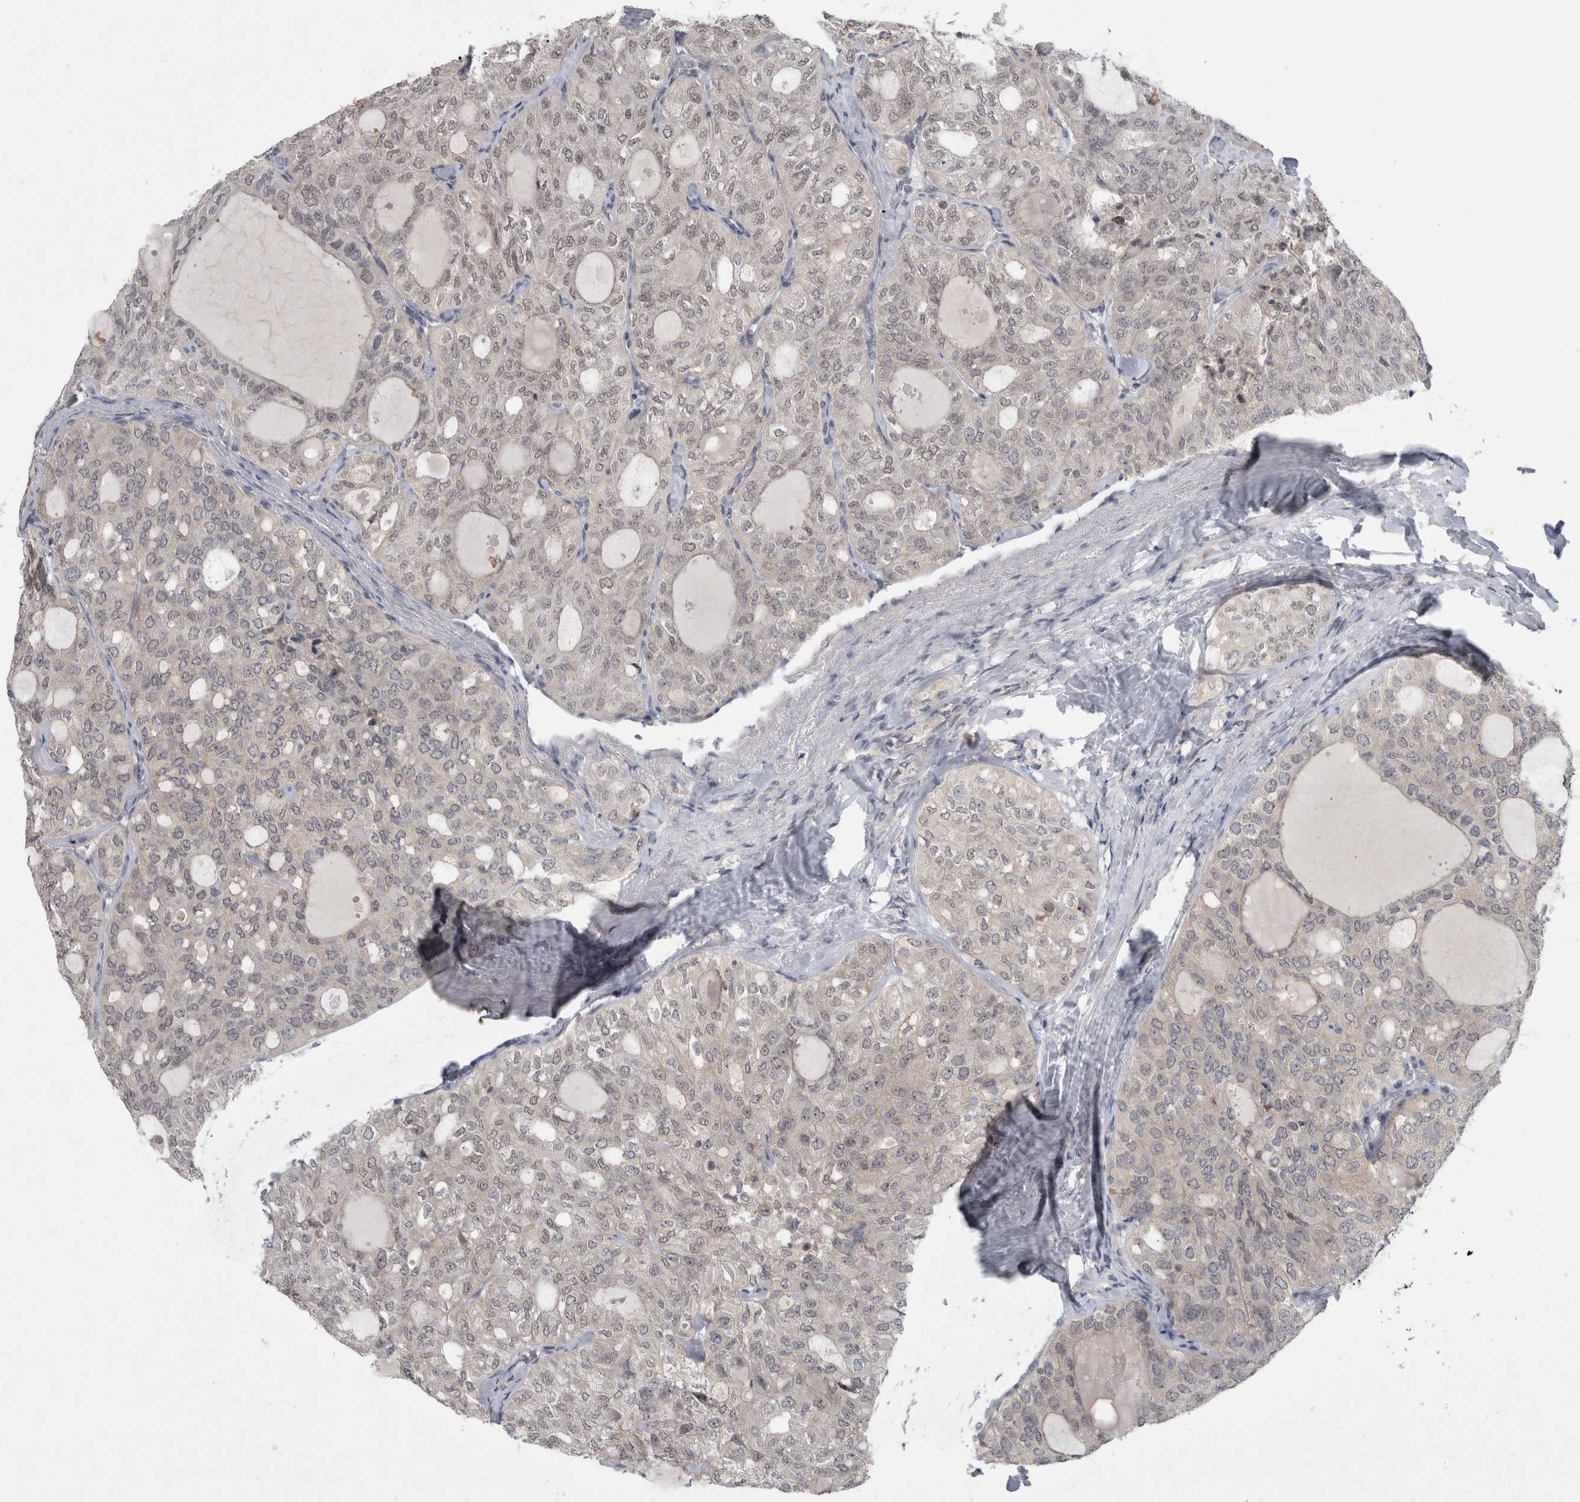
{"staining": {"intensity": "moderate", "quantity": "25%-75%", "location": "cytoplasmic/membranous,nuclear"}, "tissue": "thyroid cancer", "cell_type": "Tumor cells", "image_type": "cancer", "snomed": [{"axis": "morphology", "description": "Follicular adenoma carcinoma, NOS"}, {"axis": "topography", "description": "Thyroid gland"}], "caption": "This histopathology image shows immunohistochemistry staining of human thyroid follicular adenoma carcinoma, with medium moderate cytoplasmic/membranous and nuclear expression in about 25%-75% of tumor cells.", "gene": "RBM28", "patient": {"sex": "male", "age": 75}}